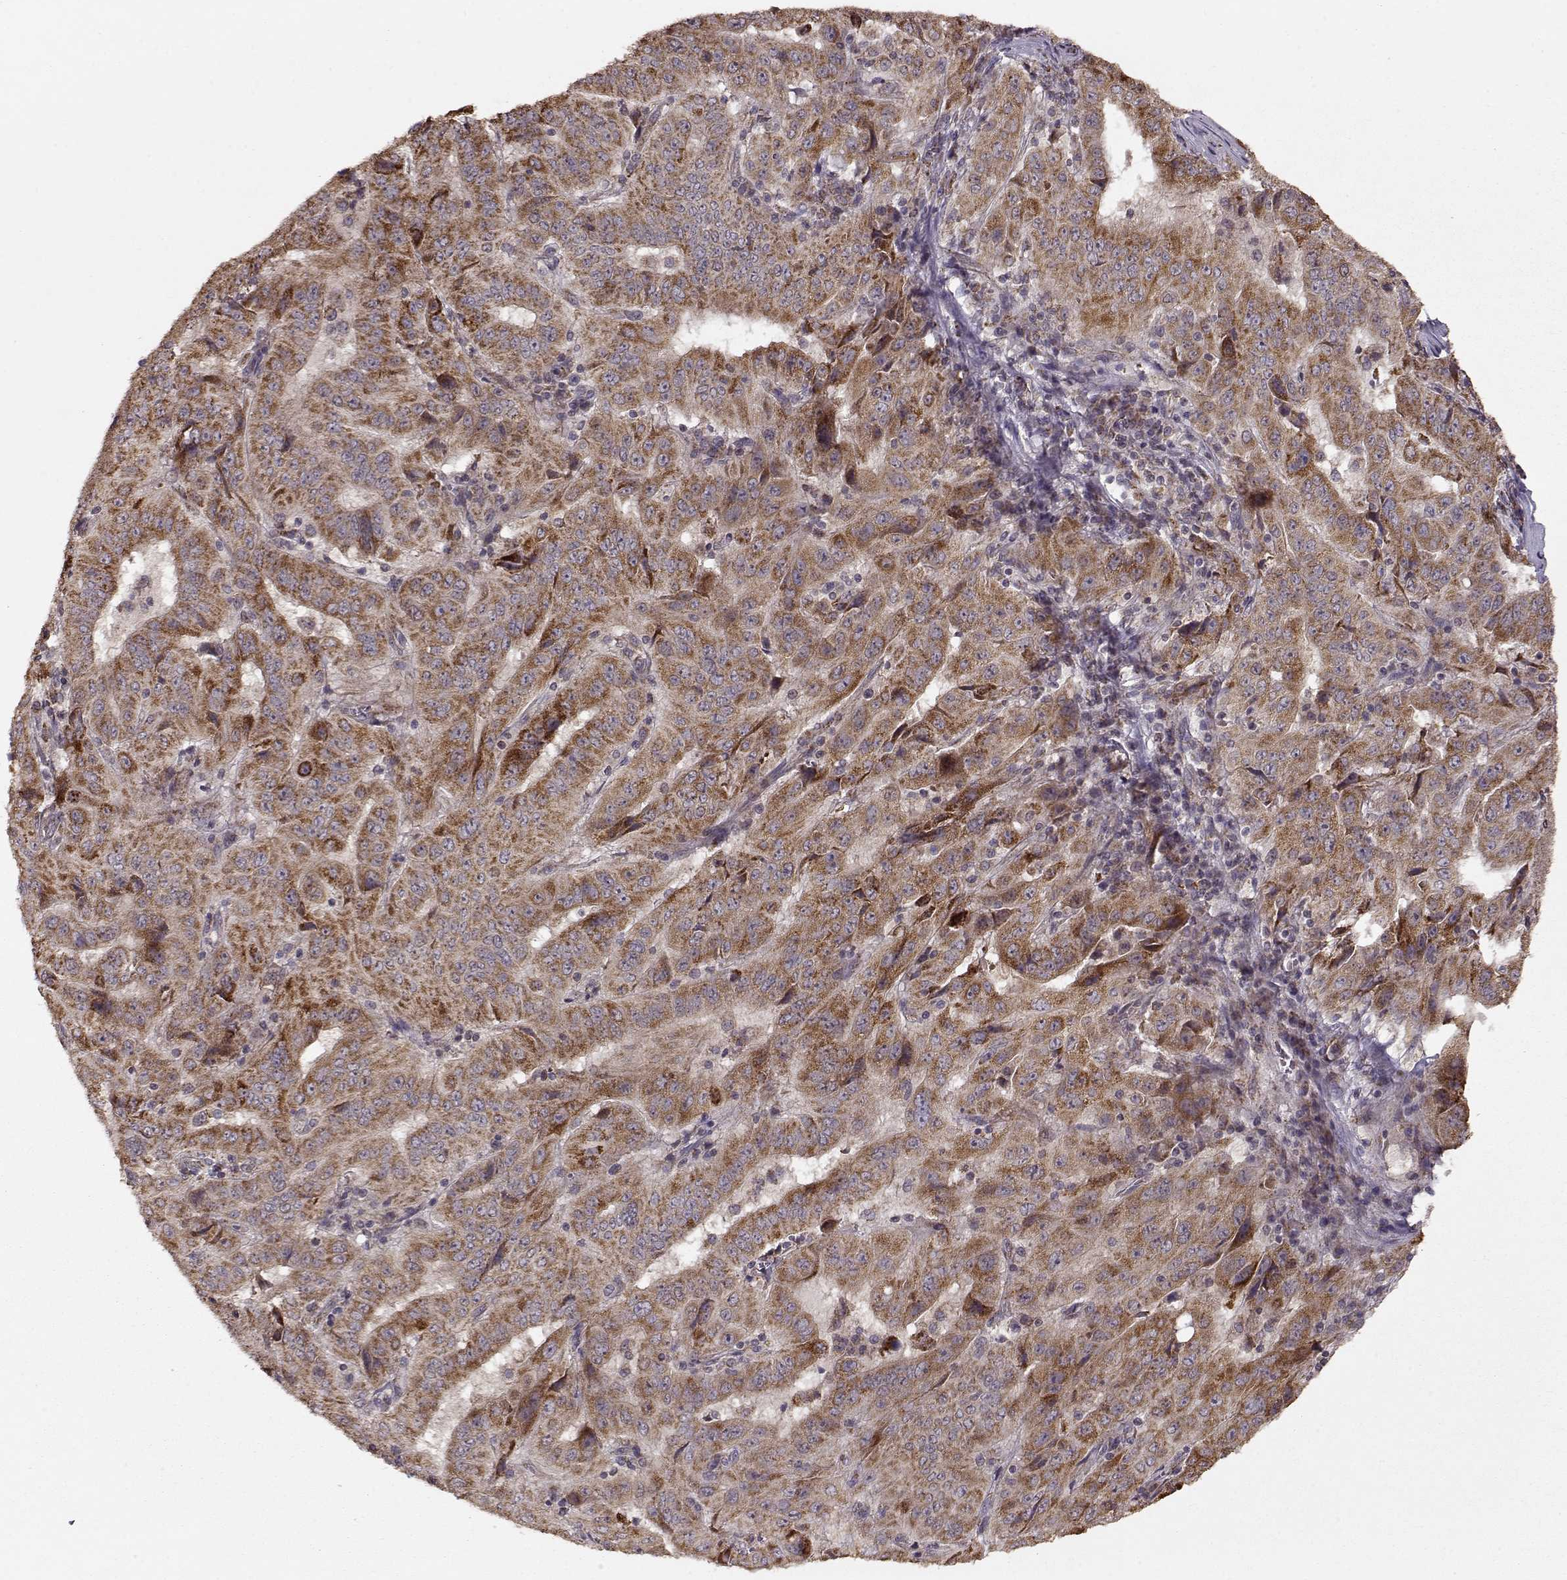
{"staining": {"intensity": "strong", "quantity": ">75%", "location": "cytoplasmic/membranous"}, "tissue": "pancreatic cancer", "cell_type": "Tumor cells", "image_type": "cancer", "snomed": [{"axis": "morphology", "description": "Adenocarcinoma, NOS"}, {"axis": "topography", "description": "Pancreas"}], "caption": "Tumor cells display high levels of strong cytoplasmic/membranous expression in approximately >75% of cells in human pancreatic cancer (adenocarcinoma).", "gene": "CMTM3", "patient": {"sex": "male", "age": 63}}